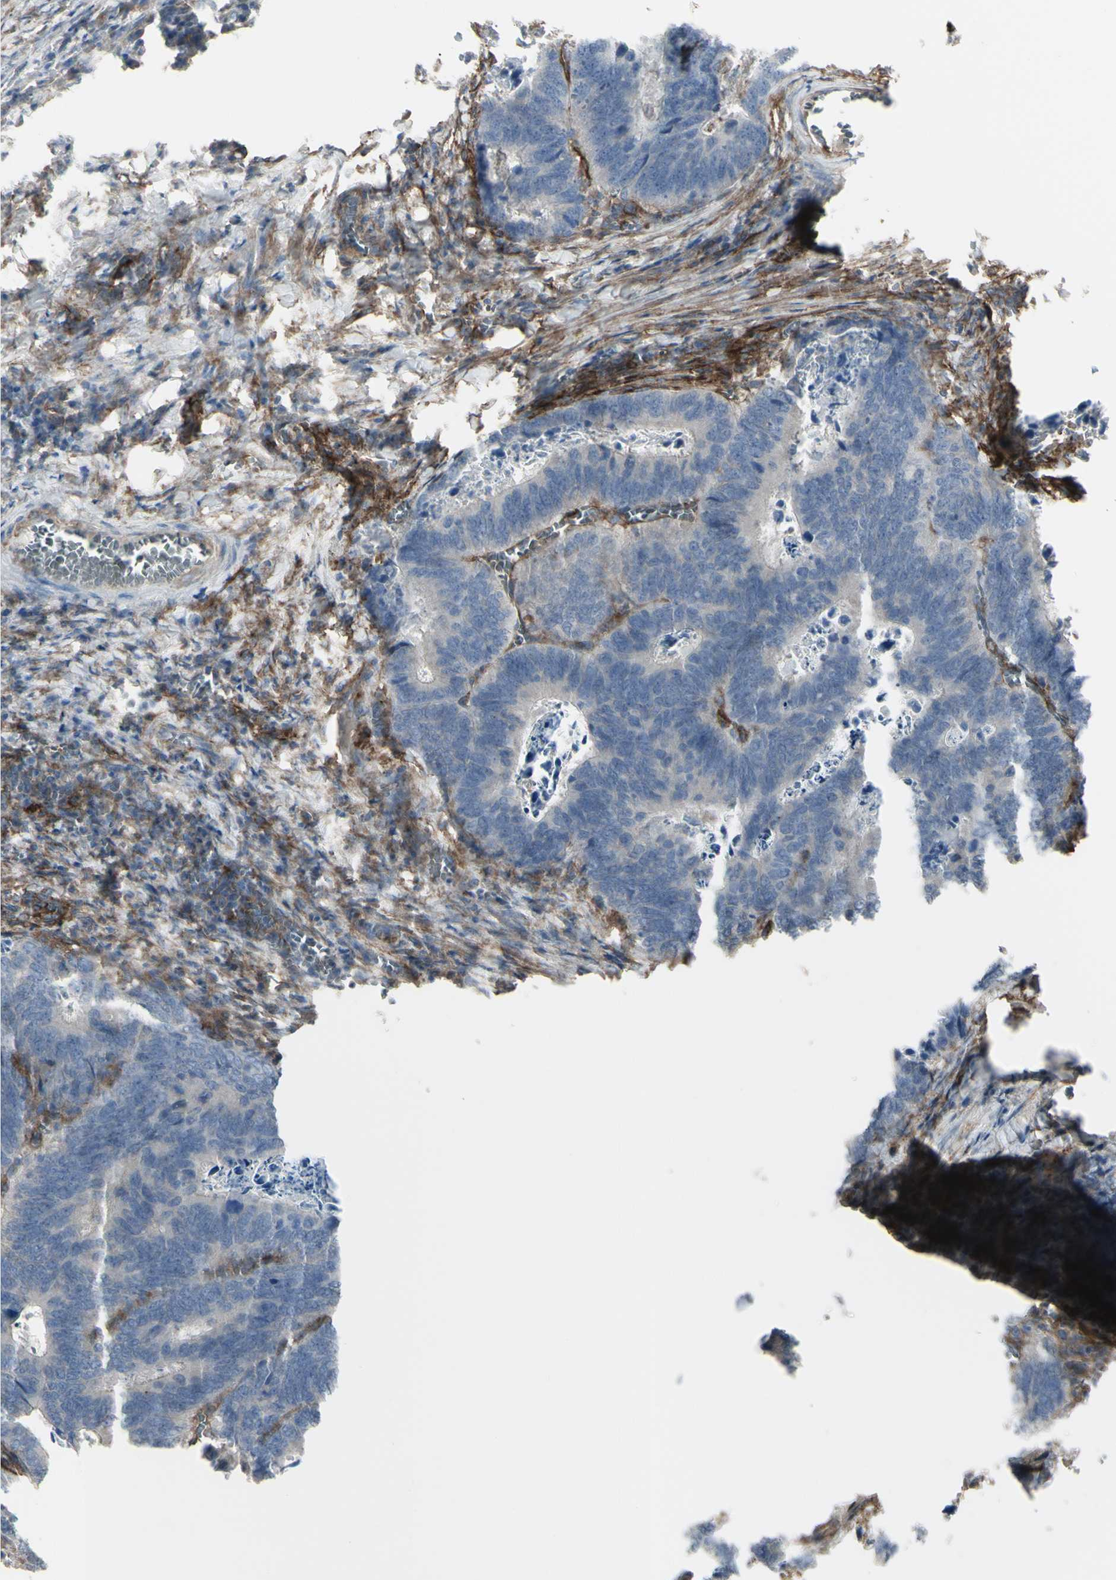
{"staining": {"intensity": "weak", "quantity": "<25%", "location": "cytoplasmic/membranous"}, "tissue": "colorectal cancer", "cell_type": "Tumor cells", "image_type": "cancer", "snomed": [{"axis": "morphology", "description": "Adenocarcinoma, NOS"}, {"axis": "topography", "description": "Colon"}], "caption": "An immunohistochemistry (IHC) image of adenocarcinoma (colorectal) is shown. There is no staining in tumor cells of adenocarcinoma (colorectal).", "gene": "CD276", "patient": {"sex": "male", "age": 72}}